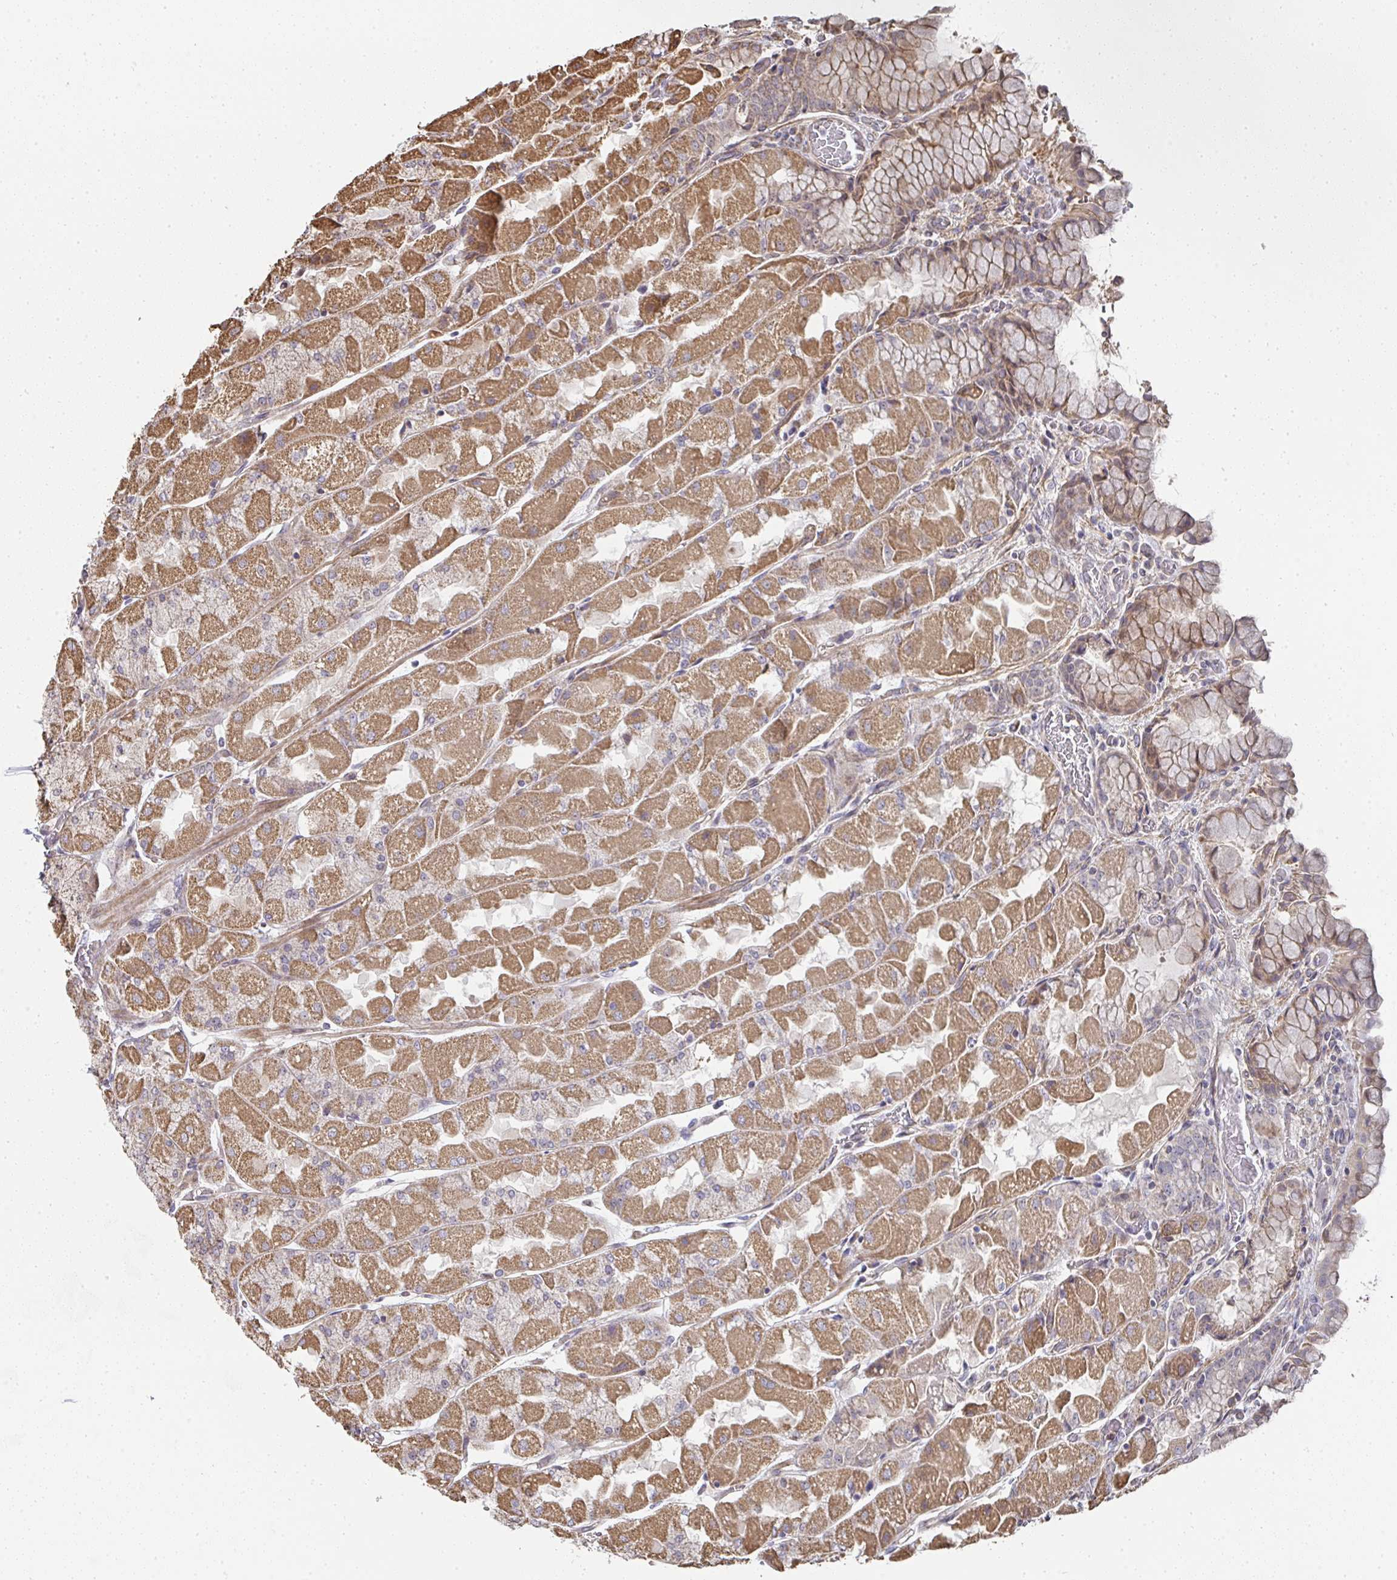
{"staining": {"intensity": "moderate", "quantity": ">75%", "location": "cytoplasmic/membranous"}, "tissue": "stomach", "cell_type": "Glandular cells", "image_type": "normal", "snomed": [{"axis": "morphology", "description": "Normal tissue, NOS"}, {"axis": "topography", "description": "Stomach"}], "caption": "Glandular cells display medium levels of moderate cytoplasmic/membranous staining in approximately >75% of cells in benign human stomach.", "gene": "AGTPBP1", "patient": {"sex": "female", "age": 61}}